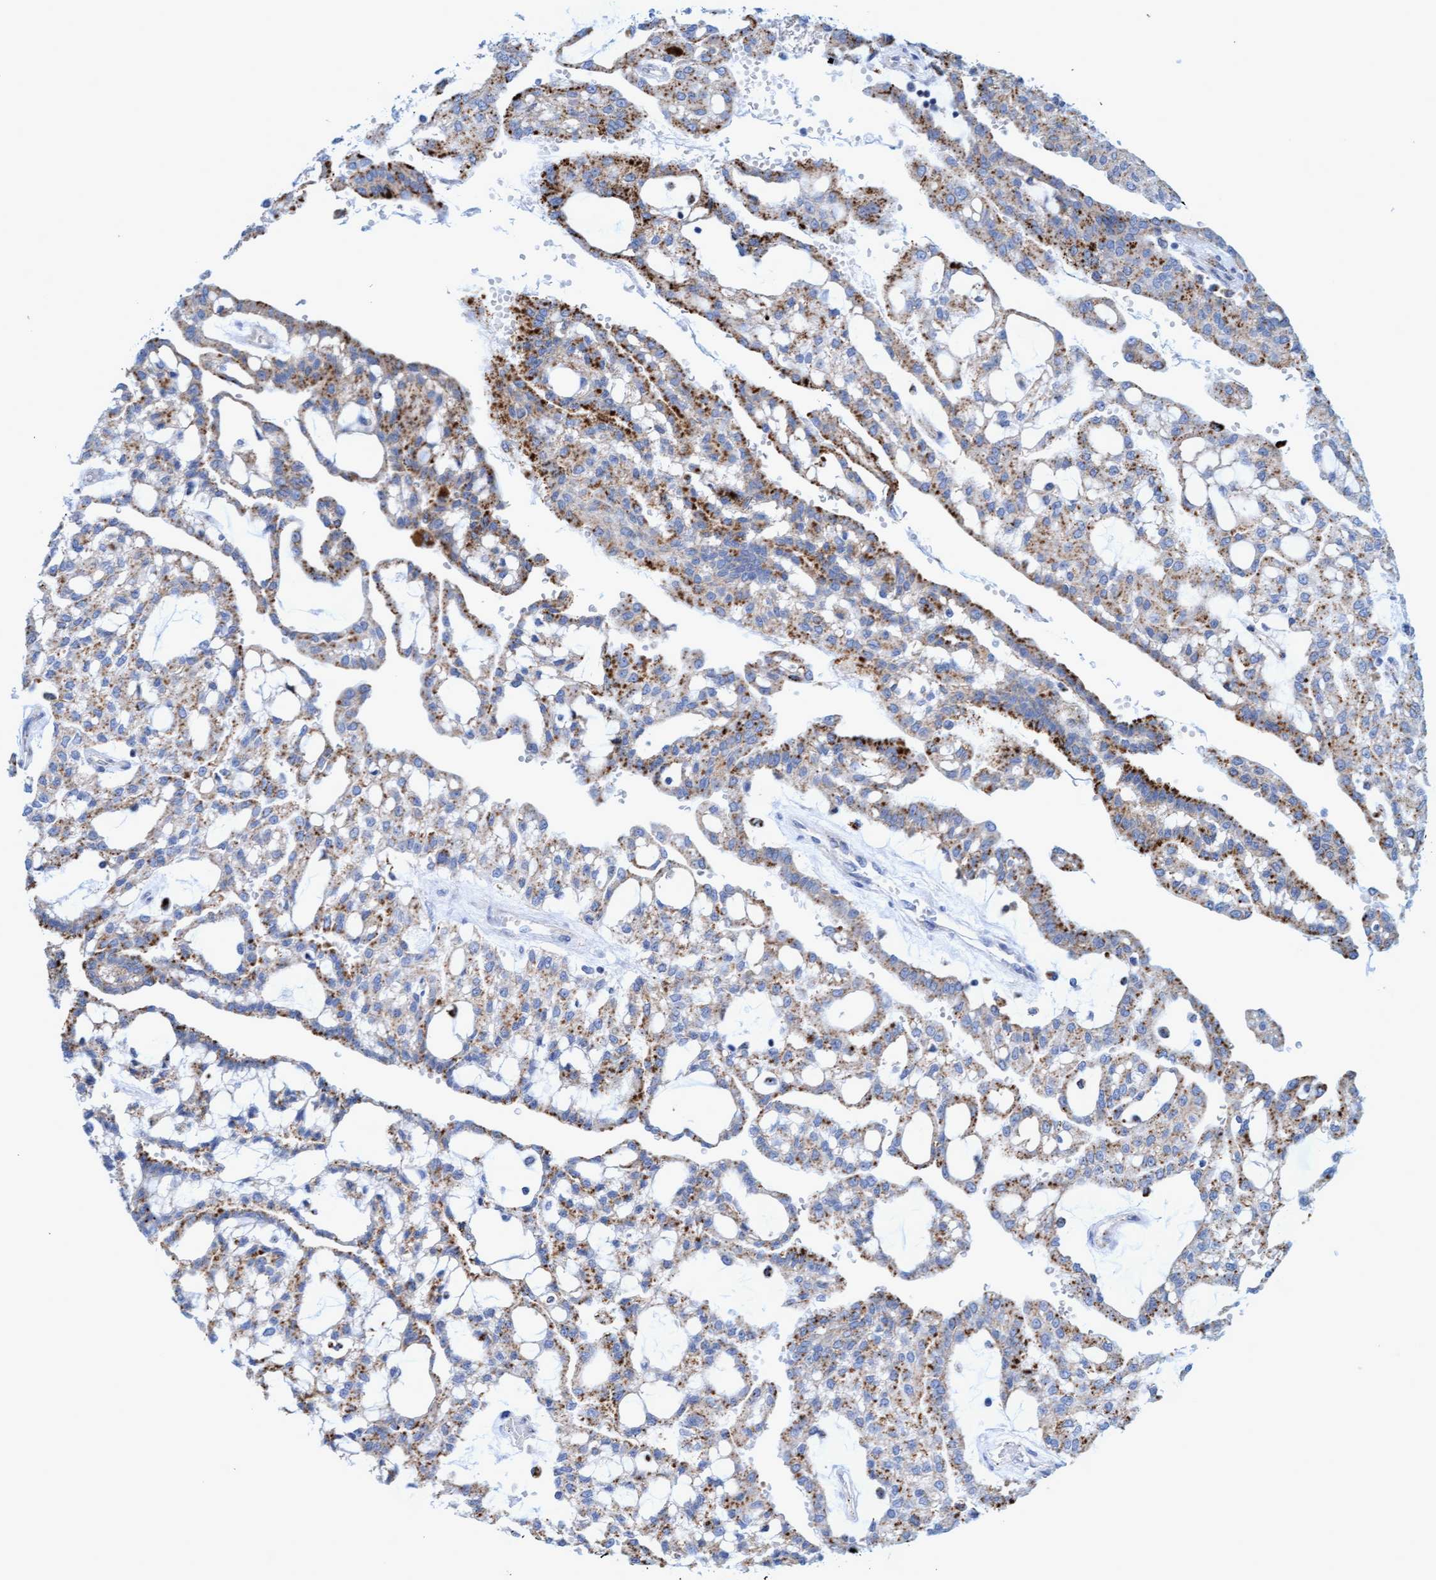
{"staining": {"intensity": "moderate", "quantity": ">75%", "location": "cytoplasmic/membranous"}, "tissue": "renal cancer", "cell_type": "Tumor cells", "image_type": "cancer", "snomed": [{"axis": "morphology", "description": "Adenocarcinoma, NOS"}, {"axis": "topography", "description": "Kidney"}], "caption": "Tumor cells show moderate cytoplasmic/membranous positivity in about >75% of cells in renal cancer.", "gene": "SGSH", "patient": {"sex": "male", "age": 63}}